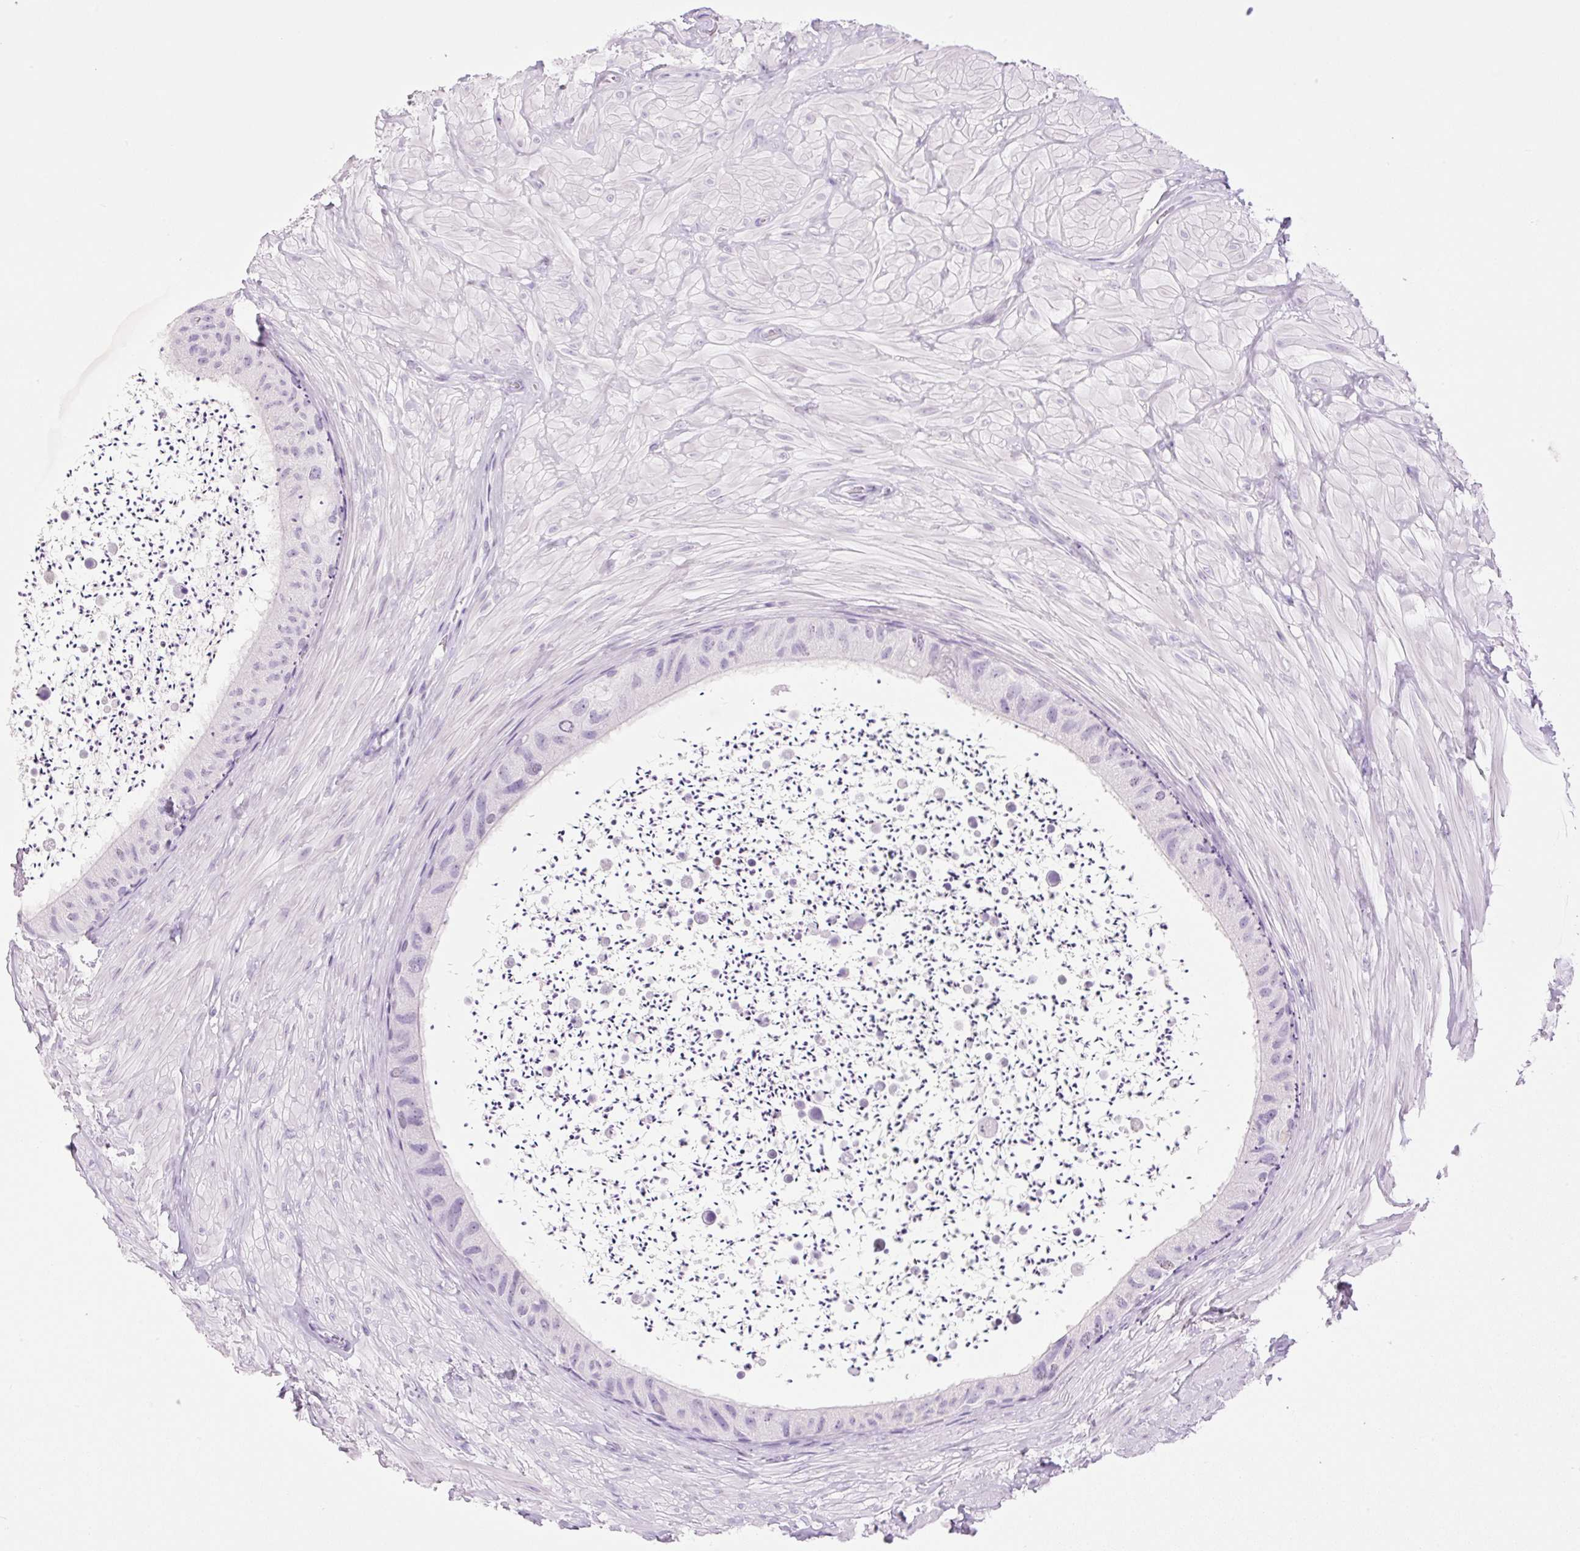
{"staining": {"intensity": "negative", "quantity": "none", "location": "none"}, "tissue": "epididymis", "cell_type": "Glandular cells", "image_type": "normal", "snomed": [{"axis": "morphology", "description": "Normal tissue, NOS"}, {"axis": "topography", "description": "Epididymis"}, {"axis": "topography", "description": "Peripheral nerve tissue"}], "caption": "An IHC micrograph of benign epididymis is shown. There is no staining in glandular cells of epididymis.", "gene": "SP140L", "patient": {"sex": "male", "age": 32}}